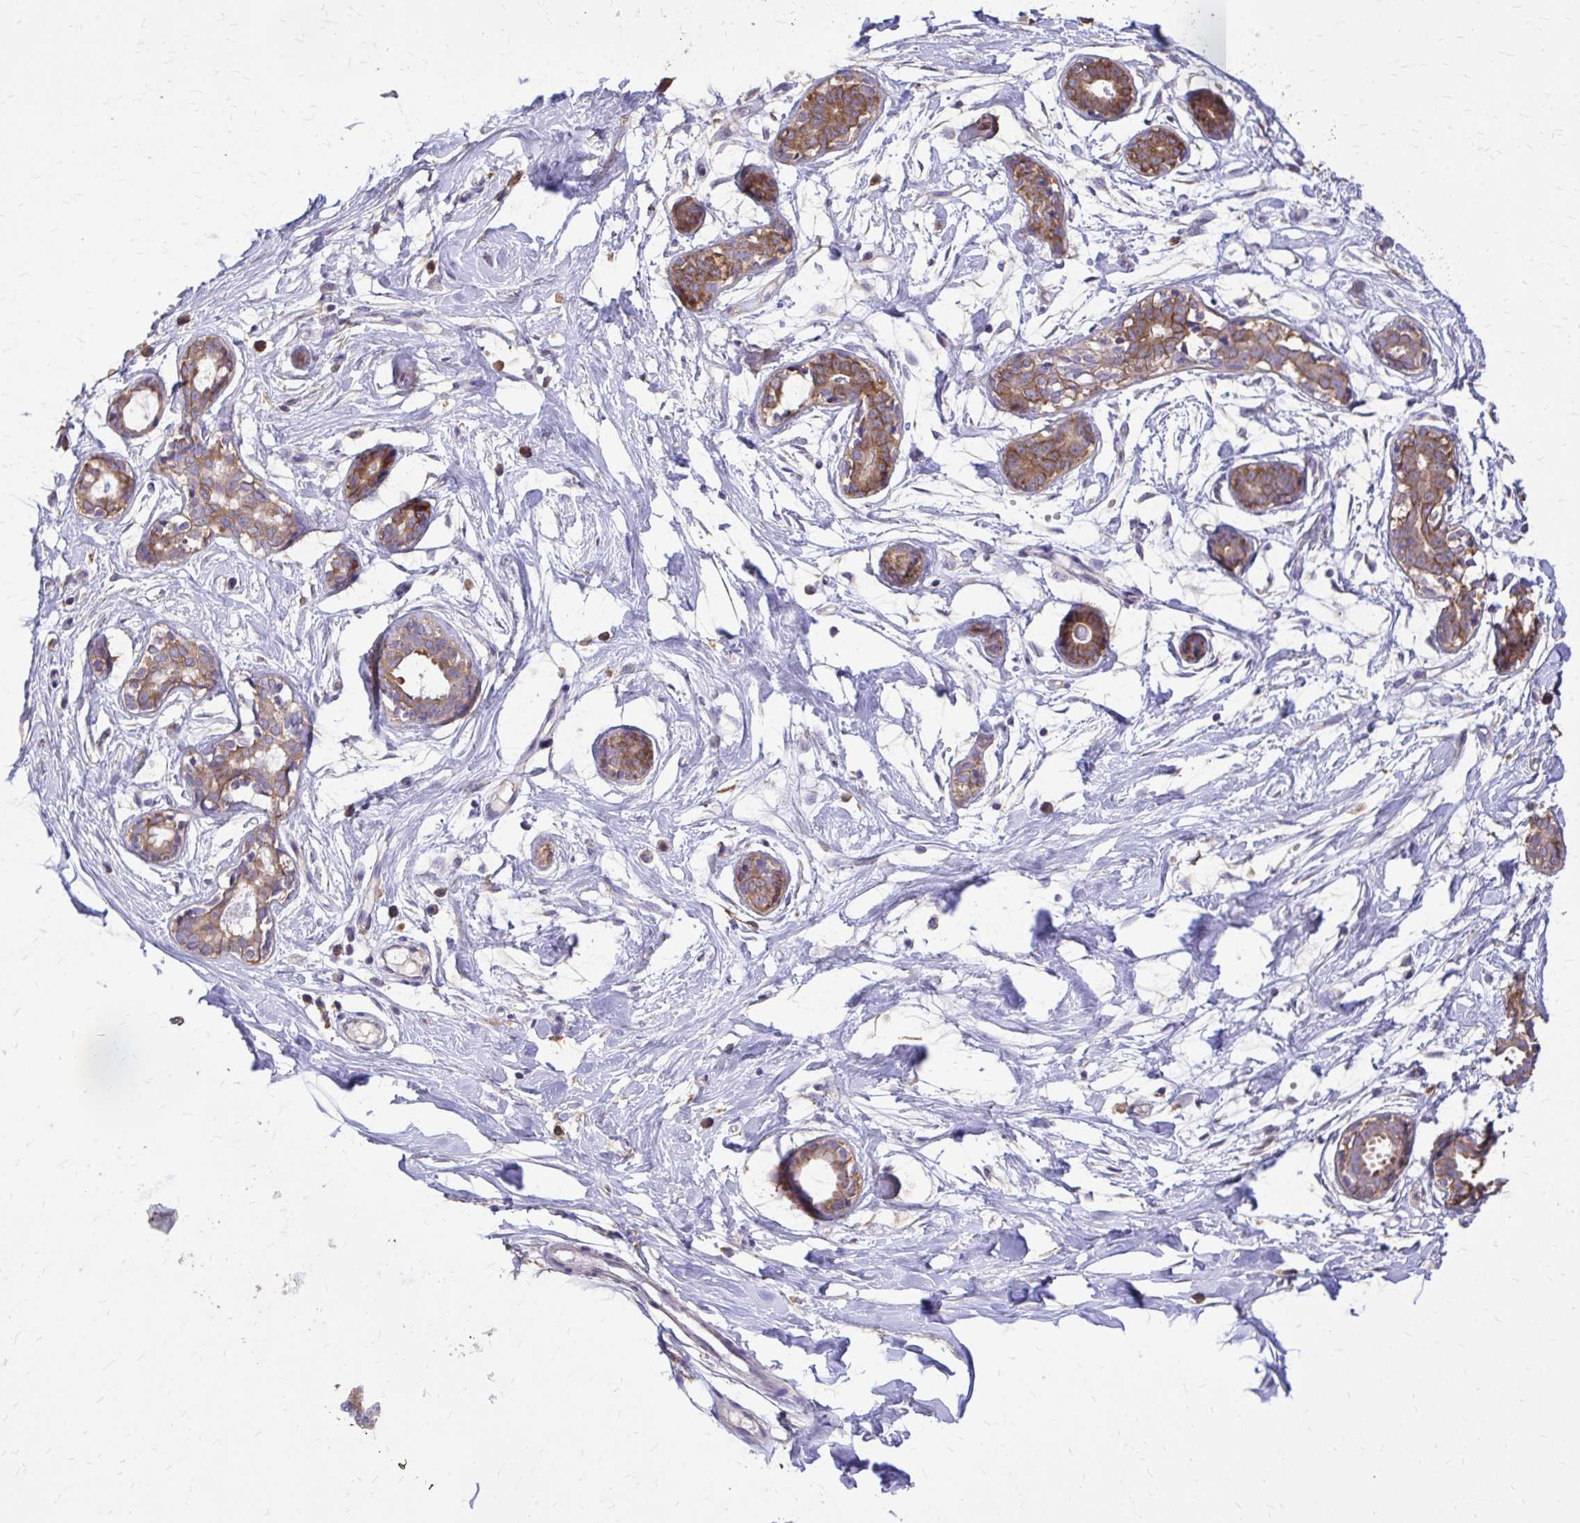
{"staining": {"intensity": "negative", "quantity": "none", "location": "none"}, "tissue": "breast", "cell_type": "Adipocytes", "image_type": "normal", "snomed": [{"axis": "morphology", "description": "Normal tissue, NOS"}, {"axis": "topography", "description": "Breast"}], "caption": "This is an immunohistochemistry (IHC) micrograph of normal human breast. There is no staining in adipocytes.", "gene": "EPB41L1", "patient": {"sex": "female", "age": 27}}